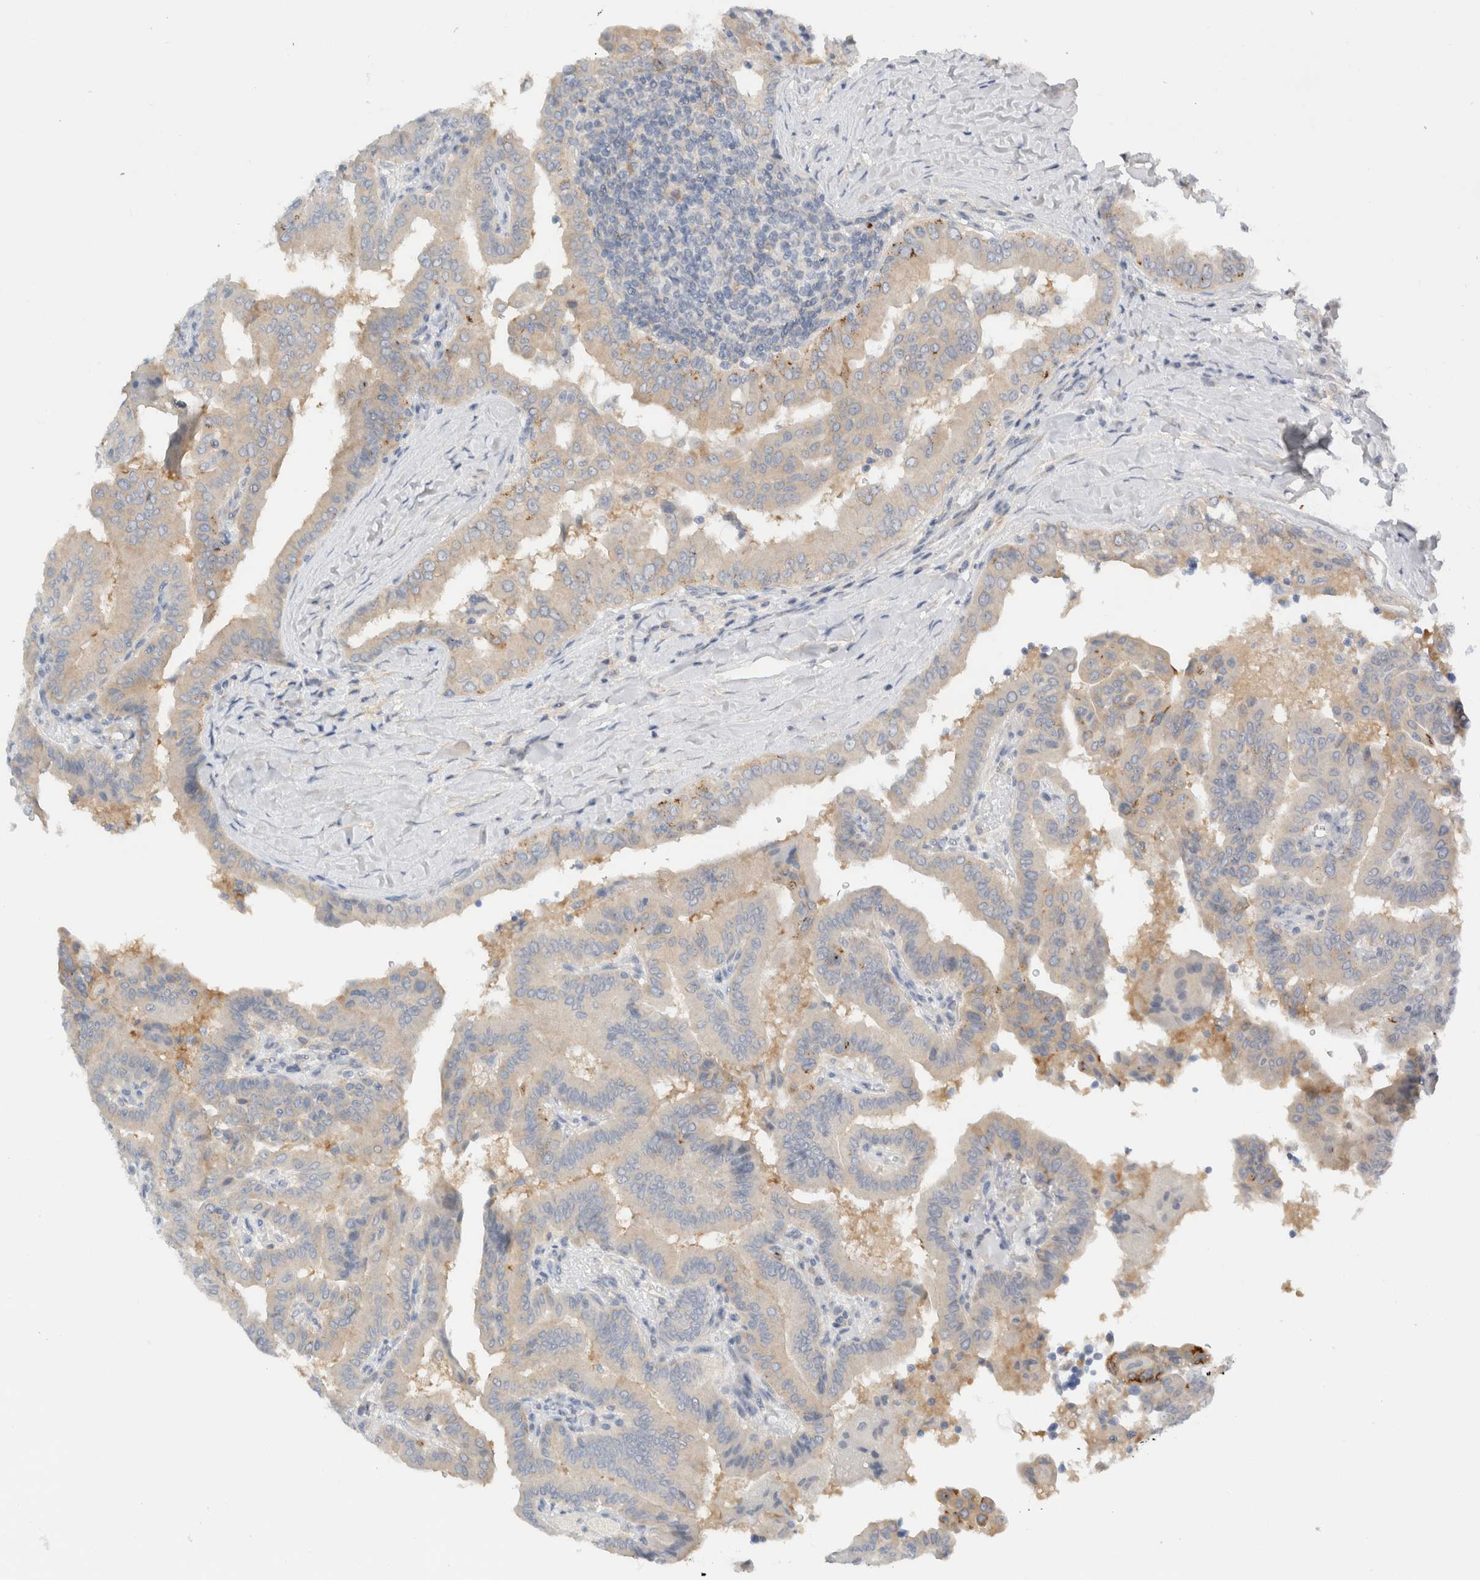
{"staining": {"intensity": "weak", "quantity": "<25%", "location": "cytoplasmic/membranous"}, "tissue": "thyroid cancer", "cell_type": "Tumor cells", "image_type": "cancer", "snomed": [{"axis": "morphology", "description": "Papillary adenocarcinoma, NOS"}, {"axis": "topography", "description": "Thyroid gland"}], "caption": "Tumor cells show no significant expression in thyroid cancer (papillary adenocarcinoma).", "gene": "SDR16C5", "patient": {"sex": "male", "age": 33}}